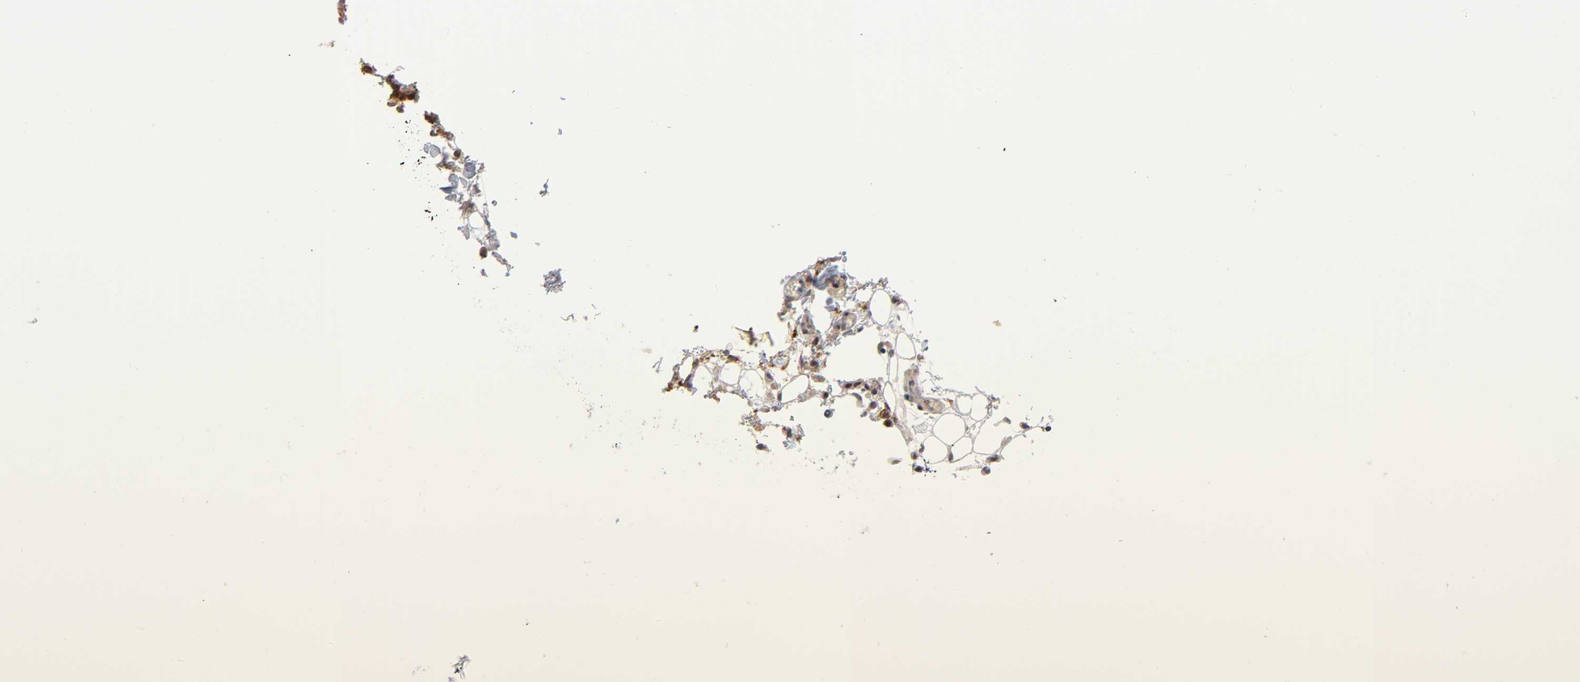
{"staining": {"intensity": "moderate", "quantity": "25%-75%", "location": "cytoplasmic/membranous,nuclear"}, "tissue": "lymphoma", "cell_type": "Tumor cells", "image_type": "cancer", "snomed": [{"axis": "morphology", "description": "Hodgkin's disease, NOS"}, {"axis": "topography", "description": "Lymph node"}], "caption": "Hodgkin's disease stained with a protein marker reveals moderate staining in tumor cells.", "gene": "ANXA7", "patient": {"sex": "male", "age": 65}}